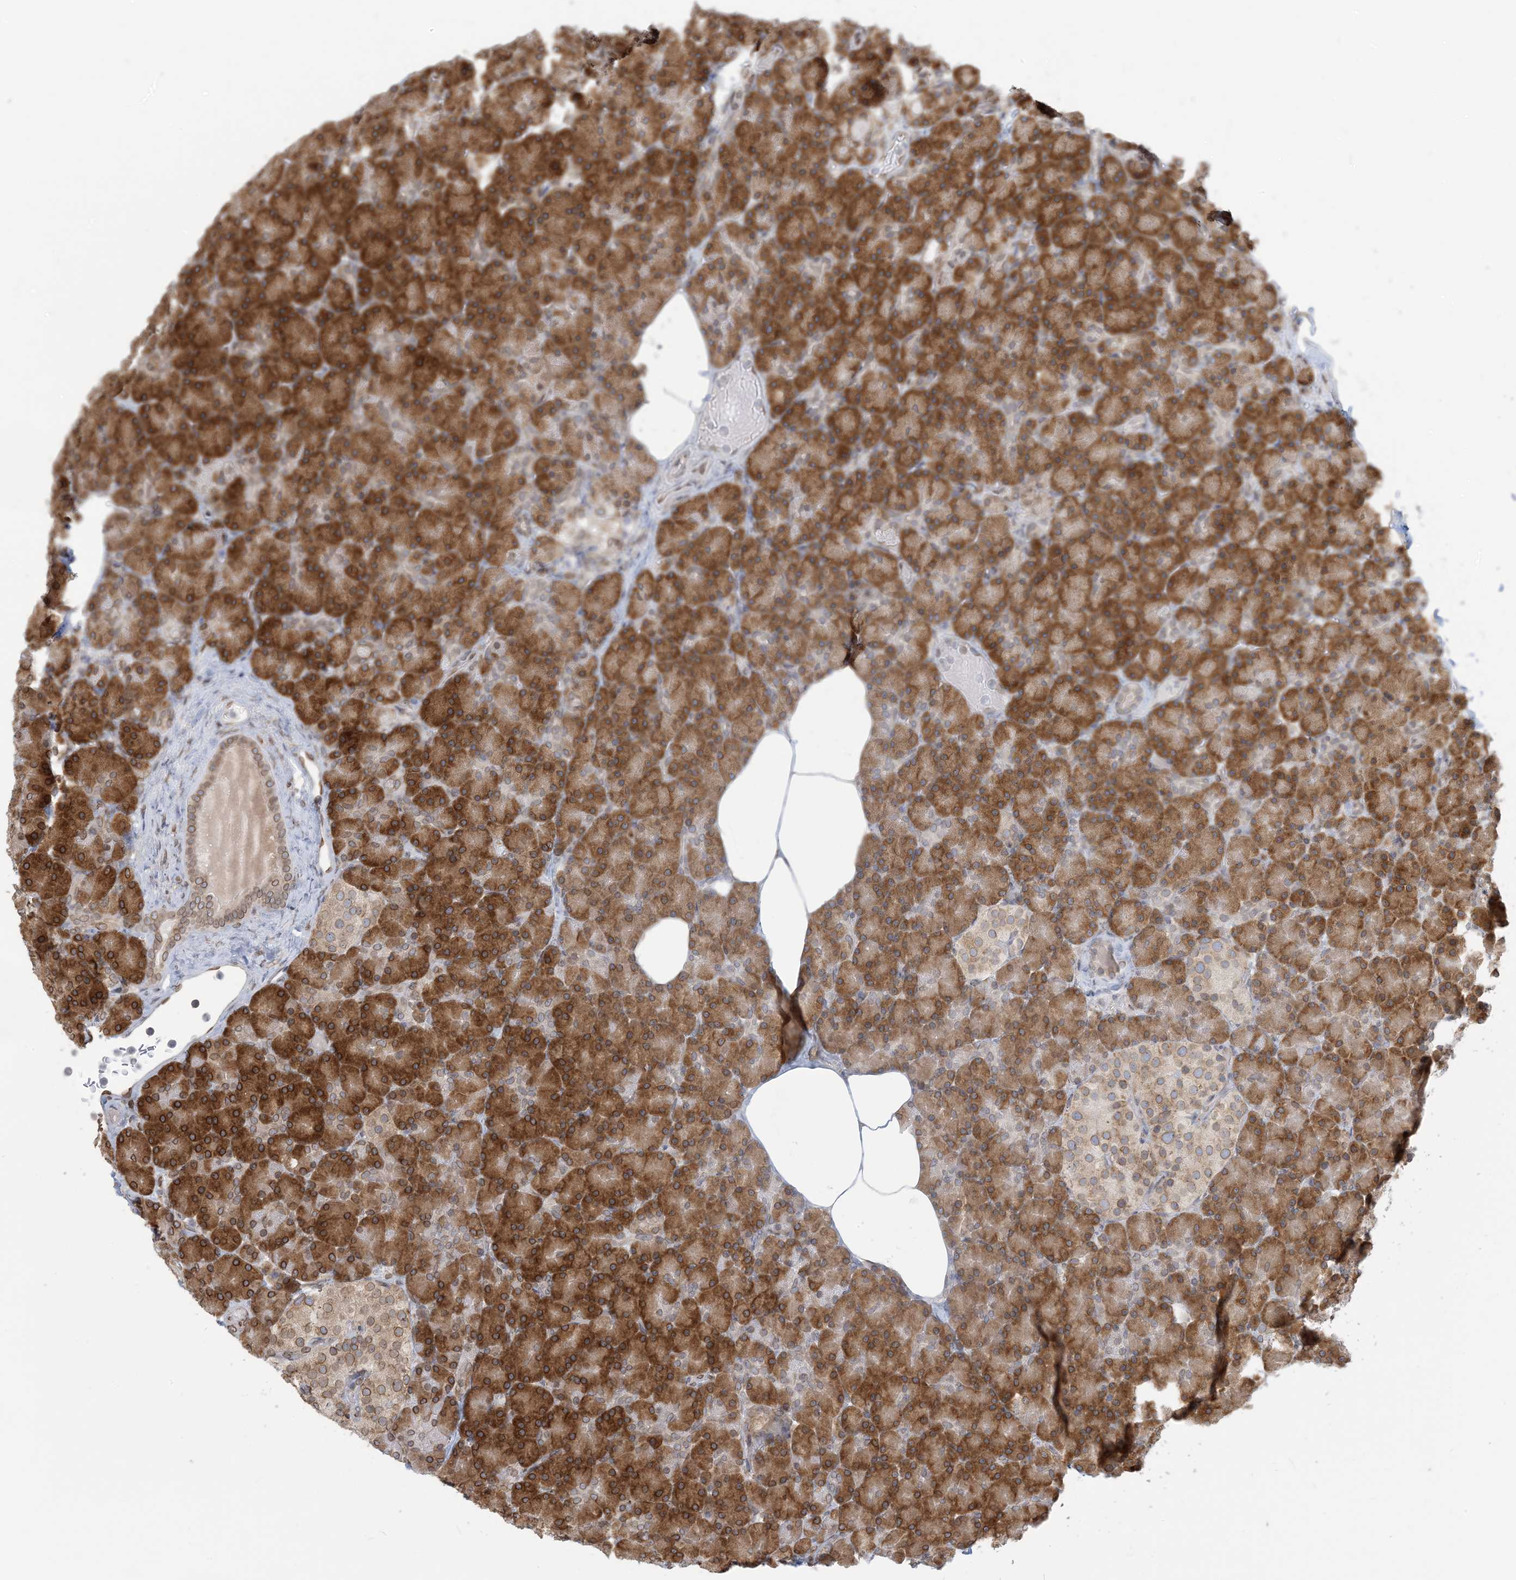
{"staining": {"intensity": "strong", "quantity": ">75%", "location": "cytoplasmic/membranous,nuclear"}, "tissue": "pancreas", "cell_type": "Exocrine glandular cells", "image_type": "normal", "snomed": [{"axis": "morphology", "description": "Normal tissue, NOS"}, {"axis": "topography", "description": "Pancreas"}], "caption": "This is a histology image of immunohistochemistry (IHC) staining of benign pancreas, which shows strong positivity in the cytoplasmic/membranous,nuclear of exocrine glandular cells.", "gene": "WWP1", "patient": {"sex": "female", "age": 43}}